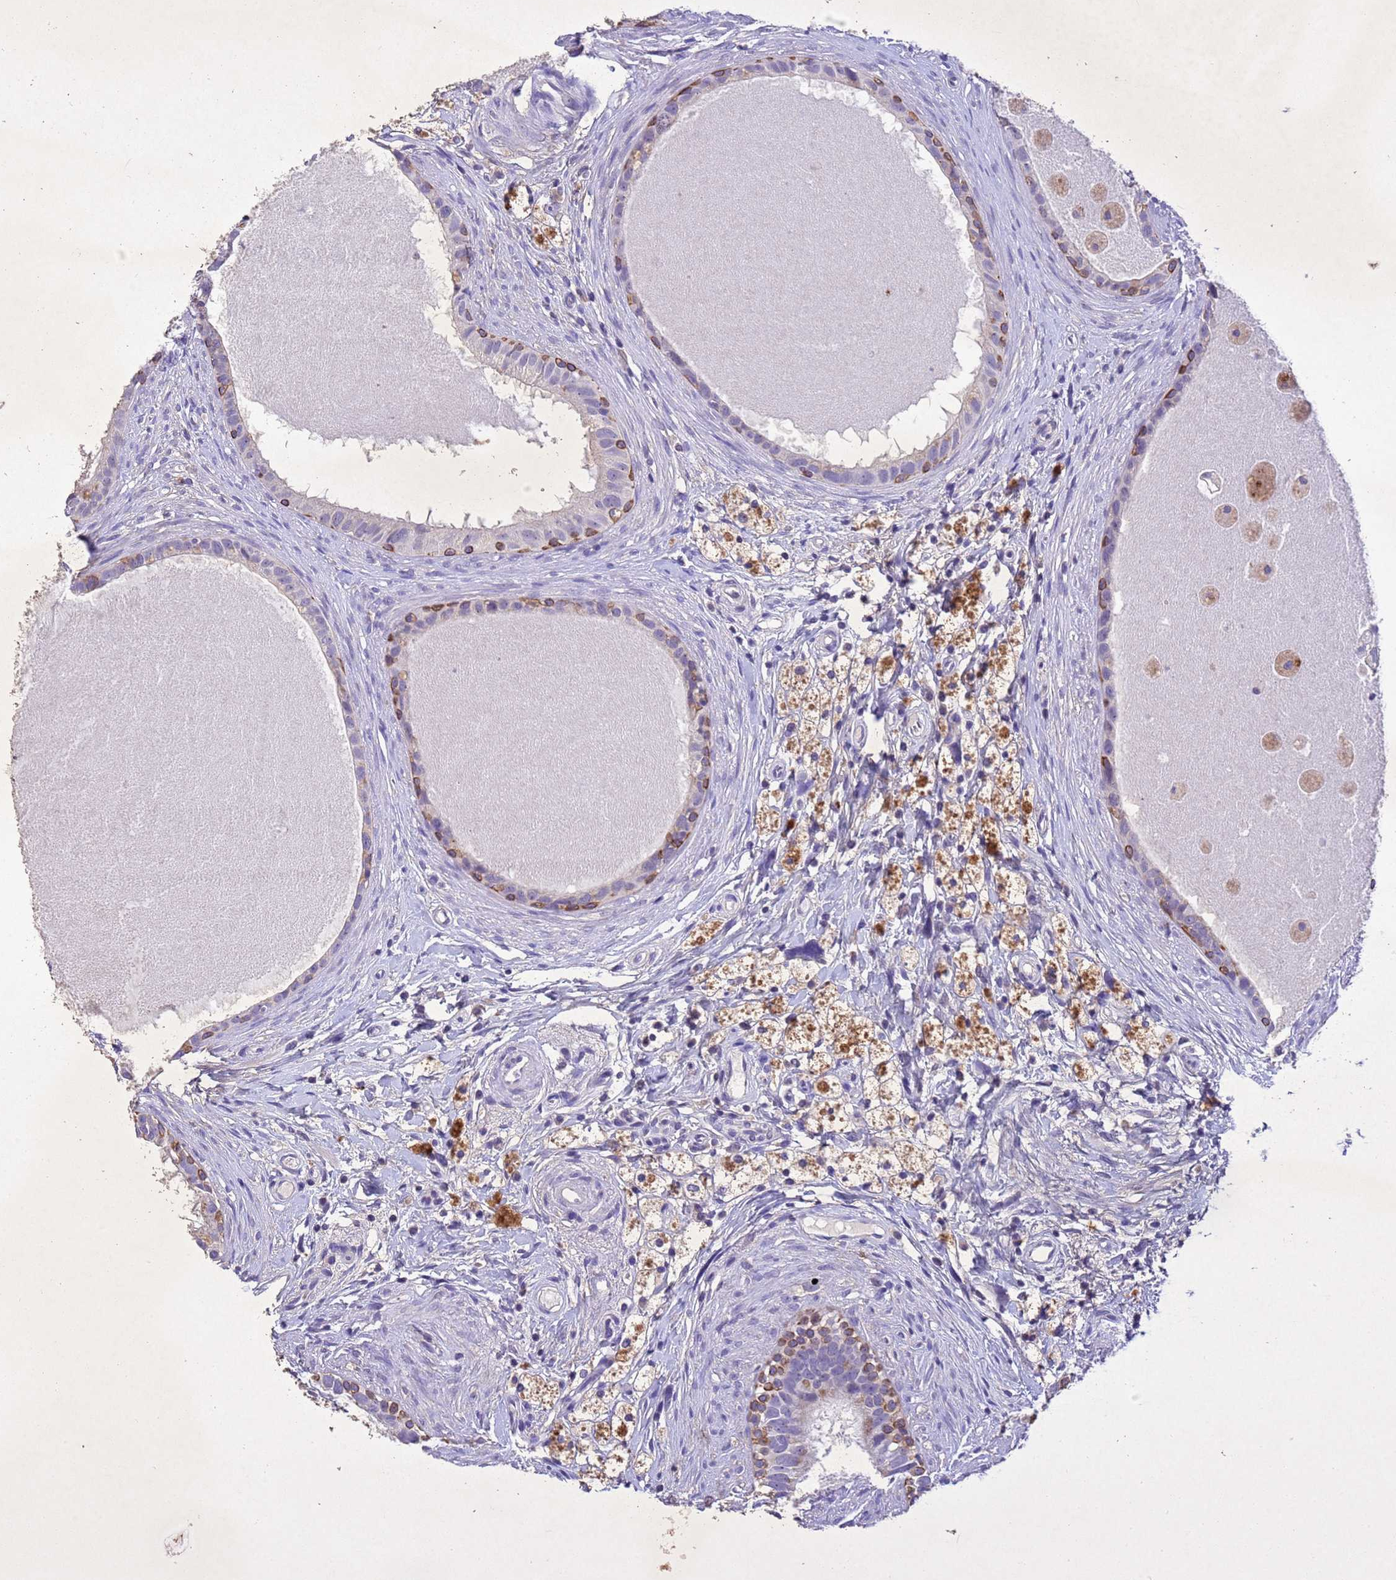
{"staining": {"intensity": "moderate", "quantity": "<25%", "location": "cytoplasmic/membranous"}, "tissue": "epididymis", "cell_type": "Glandular cells", "image_type": "normal", "snomed": [{"axis": "morphology", "description": "Normal tissue, NOS"}, {"axis": "topography", "description": "Epididymis"}], "caption": "Protein staining by IHC displays moderate cytoplasmic/membranous staining in about <25% of glandular cells in normal epididymis.", "gene": "NLRP11", "patient": {"sex": "male", "age": 80}}